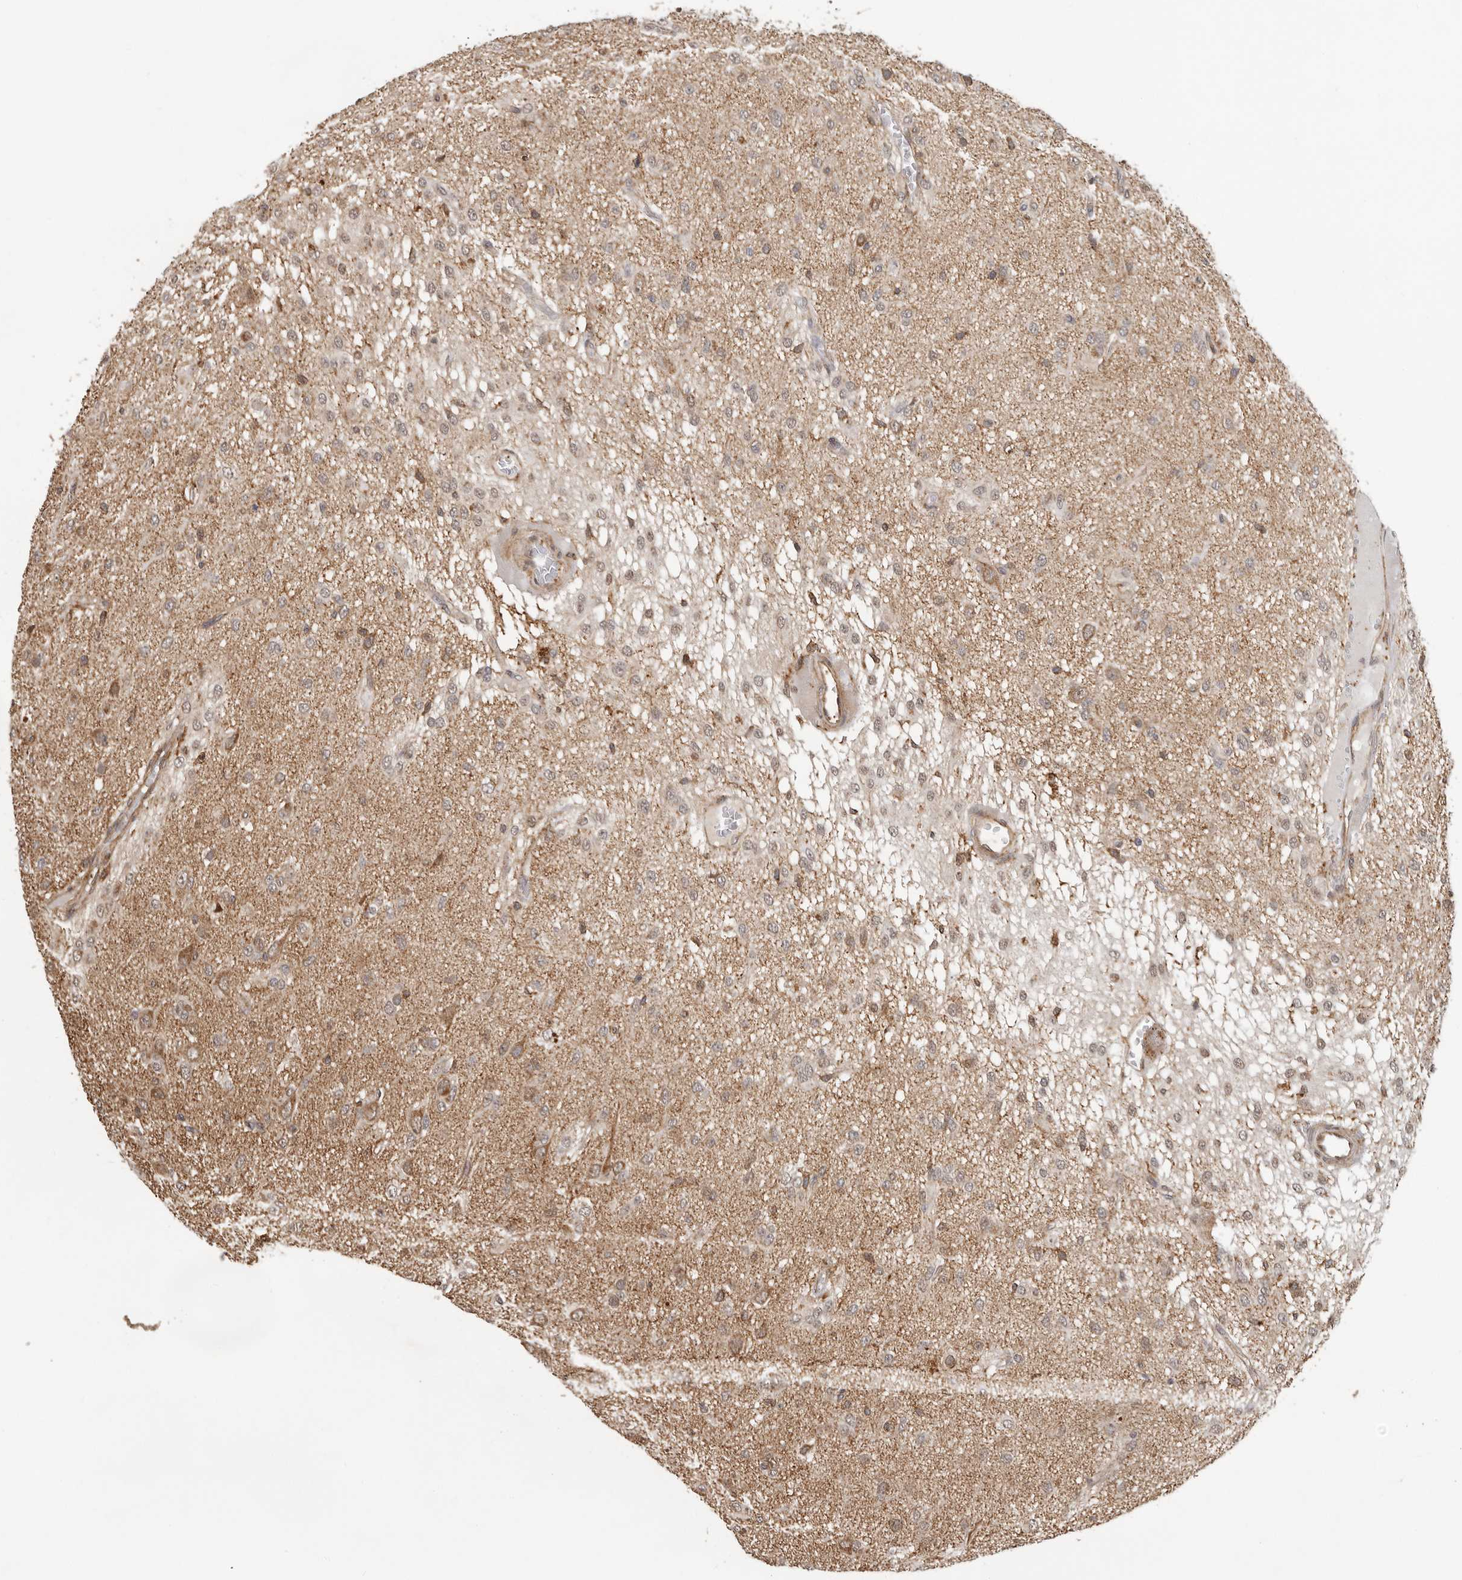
{"staining": {"intensity": "negative", "quantity": "none", "location": "none"}, "tissue": "glioma", "cell_type": "Tumor cells", "image_type": "cancer", "snomed": [{"axis": "morphology", "description": "Glioma, malignant, High grade"}, {"axis": "topography", "description": "Brain"}], "caption": "An image of glioma stained for a protein demonstrates no brown staining in tumor cells.", "gene": "RNF157", "patient": {"sex": "female", "age": 59}}